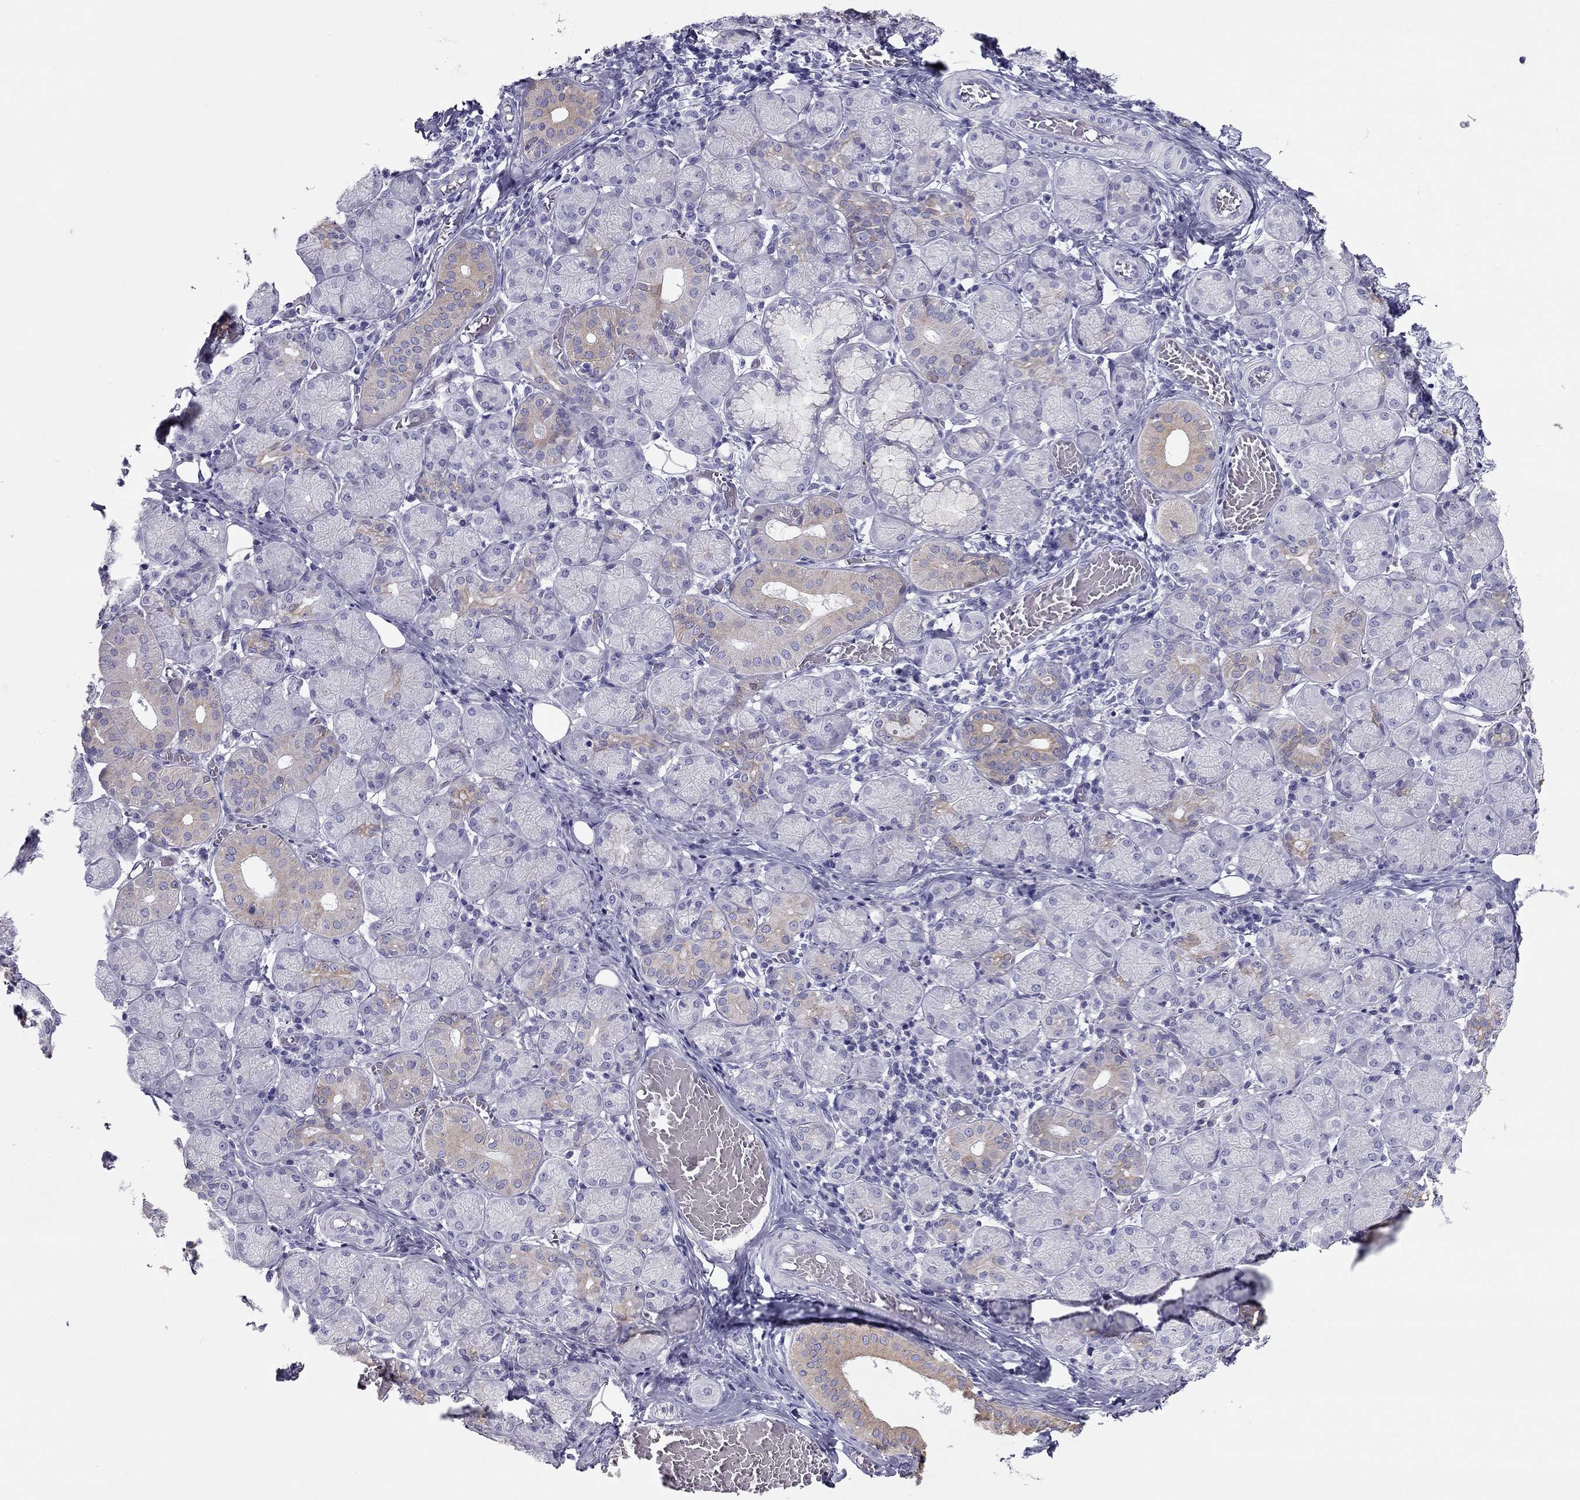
{"staining": {"intensity": "moderate", "quantity": "<25%", "location": "cytoplasmic/membranous"}, "tissue": "salivary gland", "cell_type": "Glandular cells", "image_type": "normal", "snomed": [{"axis": "morphology", "description": "Normal tissue, NOS"}, {"axis": "topography", "description": "Salivary gland"}, {"axis": "topography", "description": "Peripheral nerve tissue"}], "caption": "A brown stain shows moderate cytoplasmic/membranous staining of a protein in glandular cells of unremarkable salivary gland. The staining is performed using DAB (3,3'-diaminobenzidine) brown chromogen to label protein expression. The nuclei are counter-stained blue using hematoxylin.", "gene": "MAEL", "patient": {"sex": "female", "age": 24}}